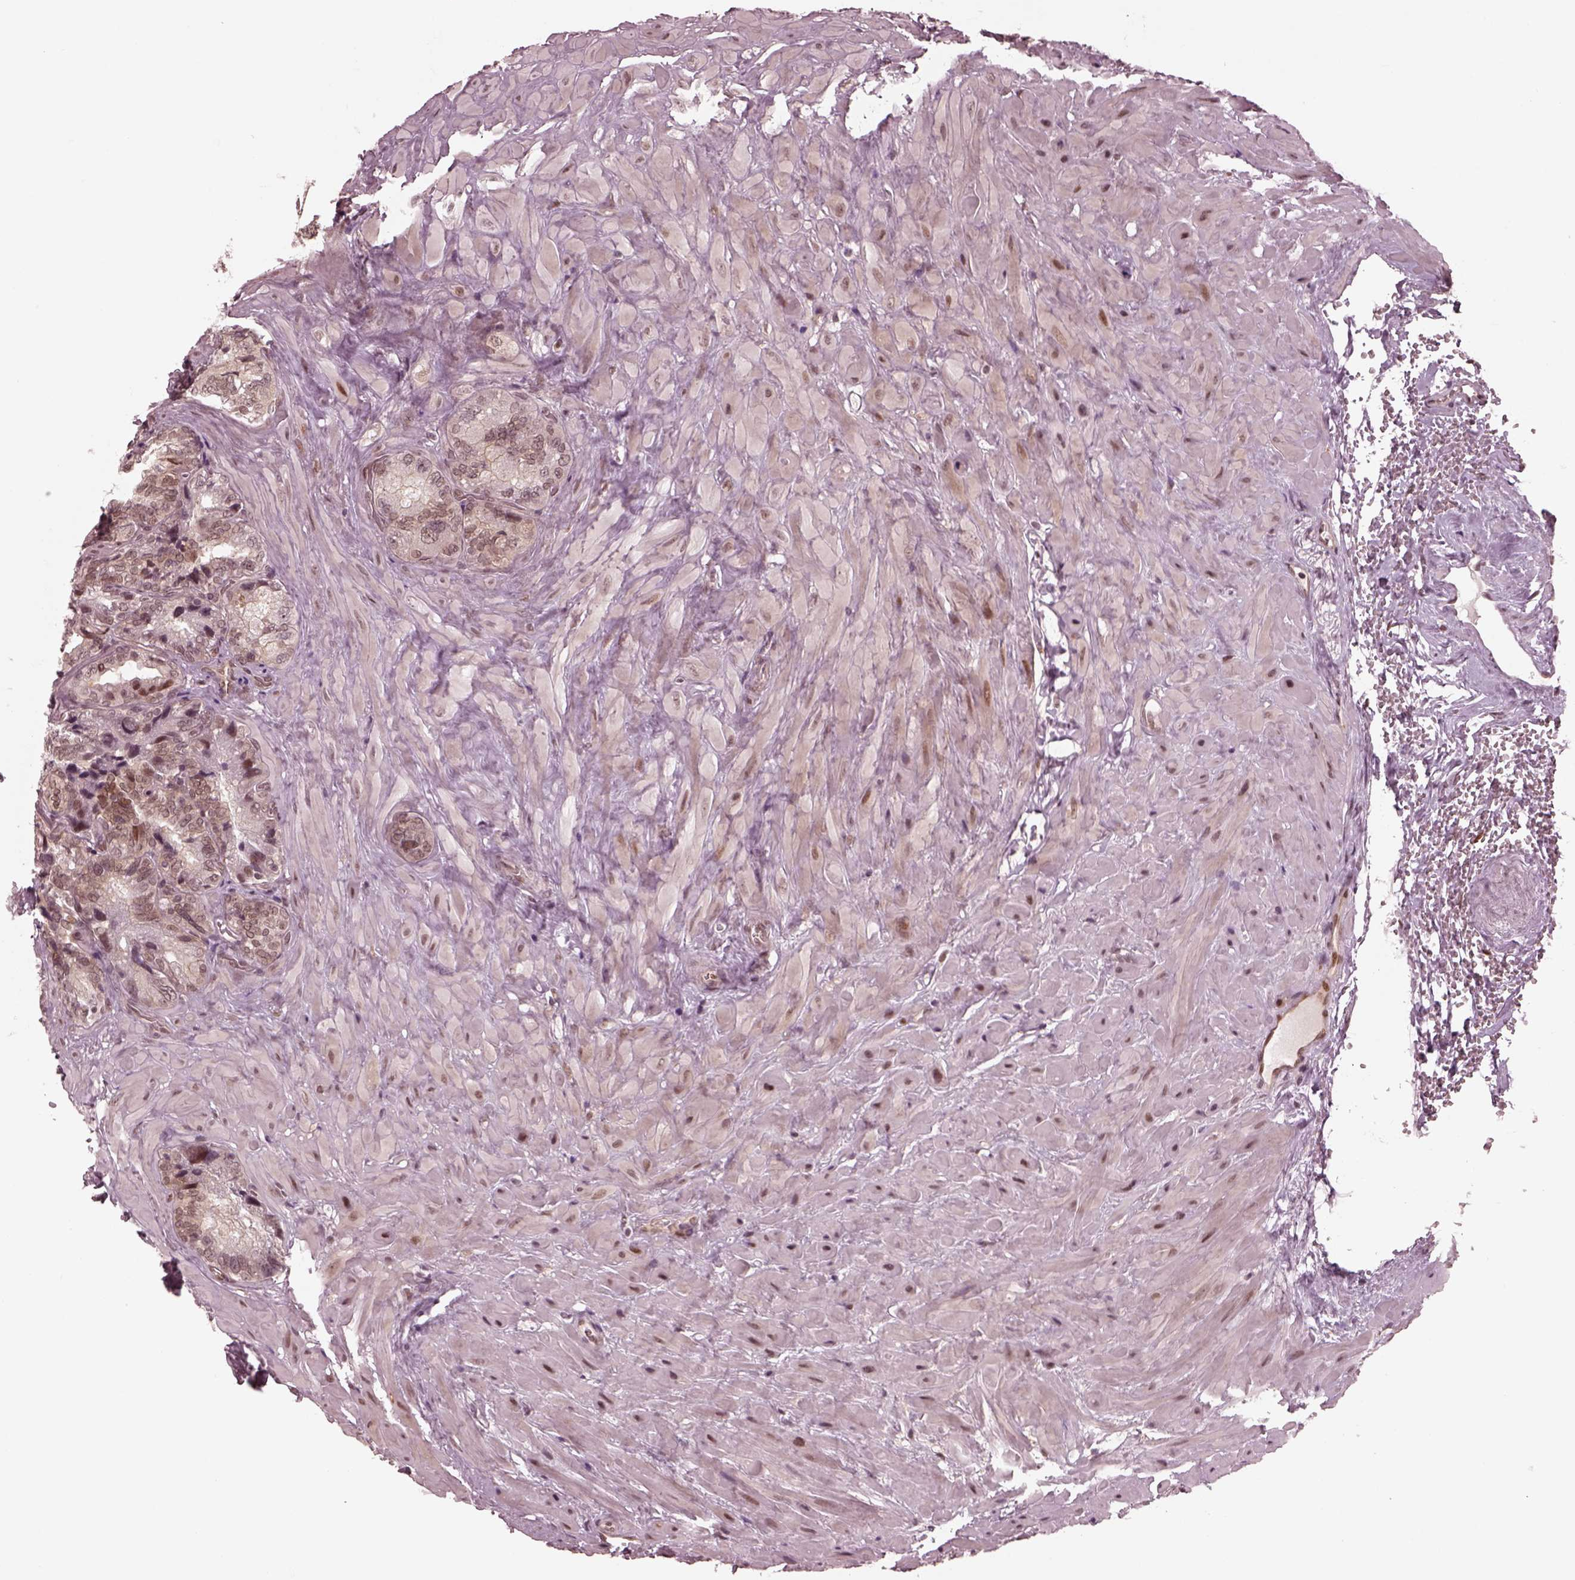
{"staining": {"intensity": "weak", "quantity": "25%-75%", "location": "nuclear"}, "tissue": "seminal vesicle", "cell_type": "Glandular cells", "image_type": "normal", "snomed": [{"axis": "morphology", "description": "Normal tissue, NOS"}, {"axis": "topography", "description": "Seminal veicle"}], "caption": "About 25%-75% of glandular cells in unremarkable seminal vesicle show weak nuclear protein positivity as visualized by brown immunohistochemical staining.", "gene": "TRIB3", "patient": {"sex": "male", "age": 69}}